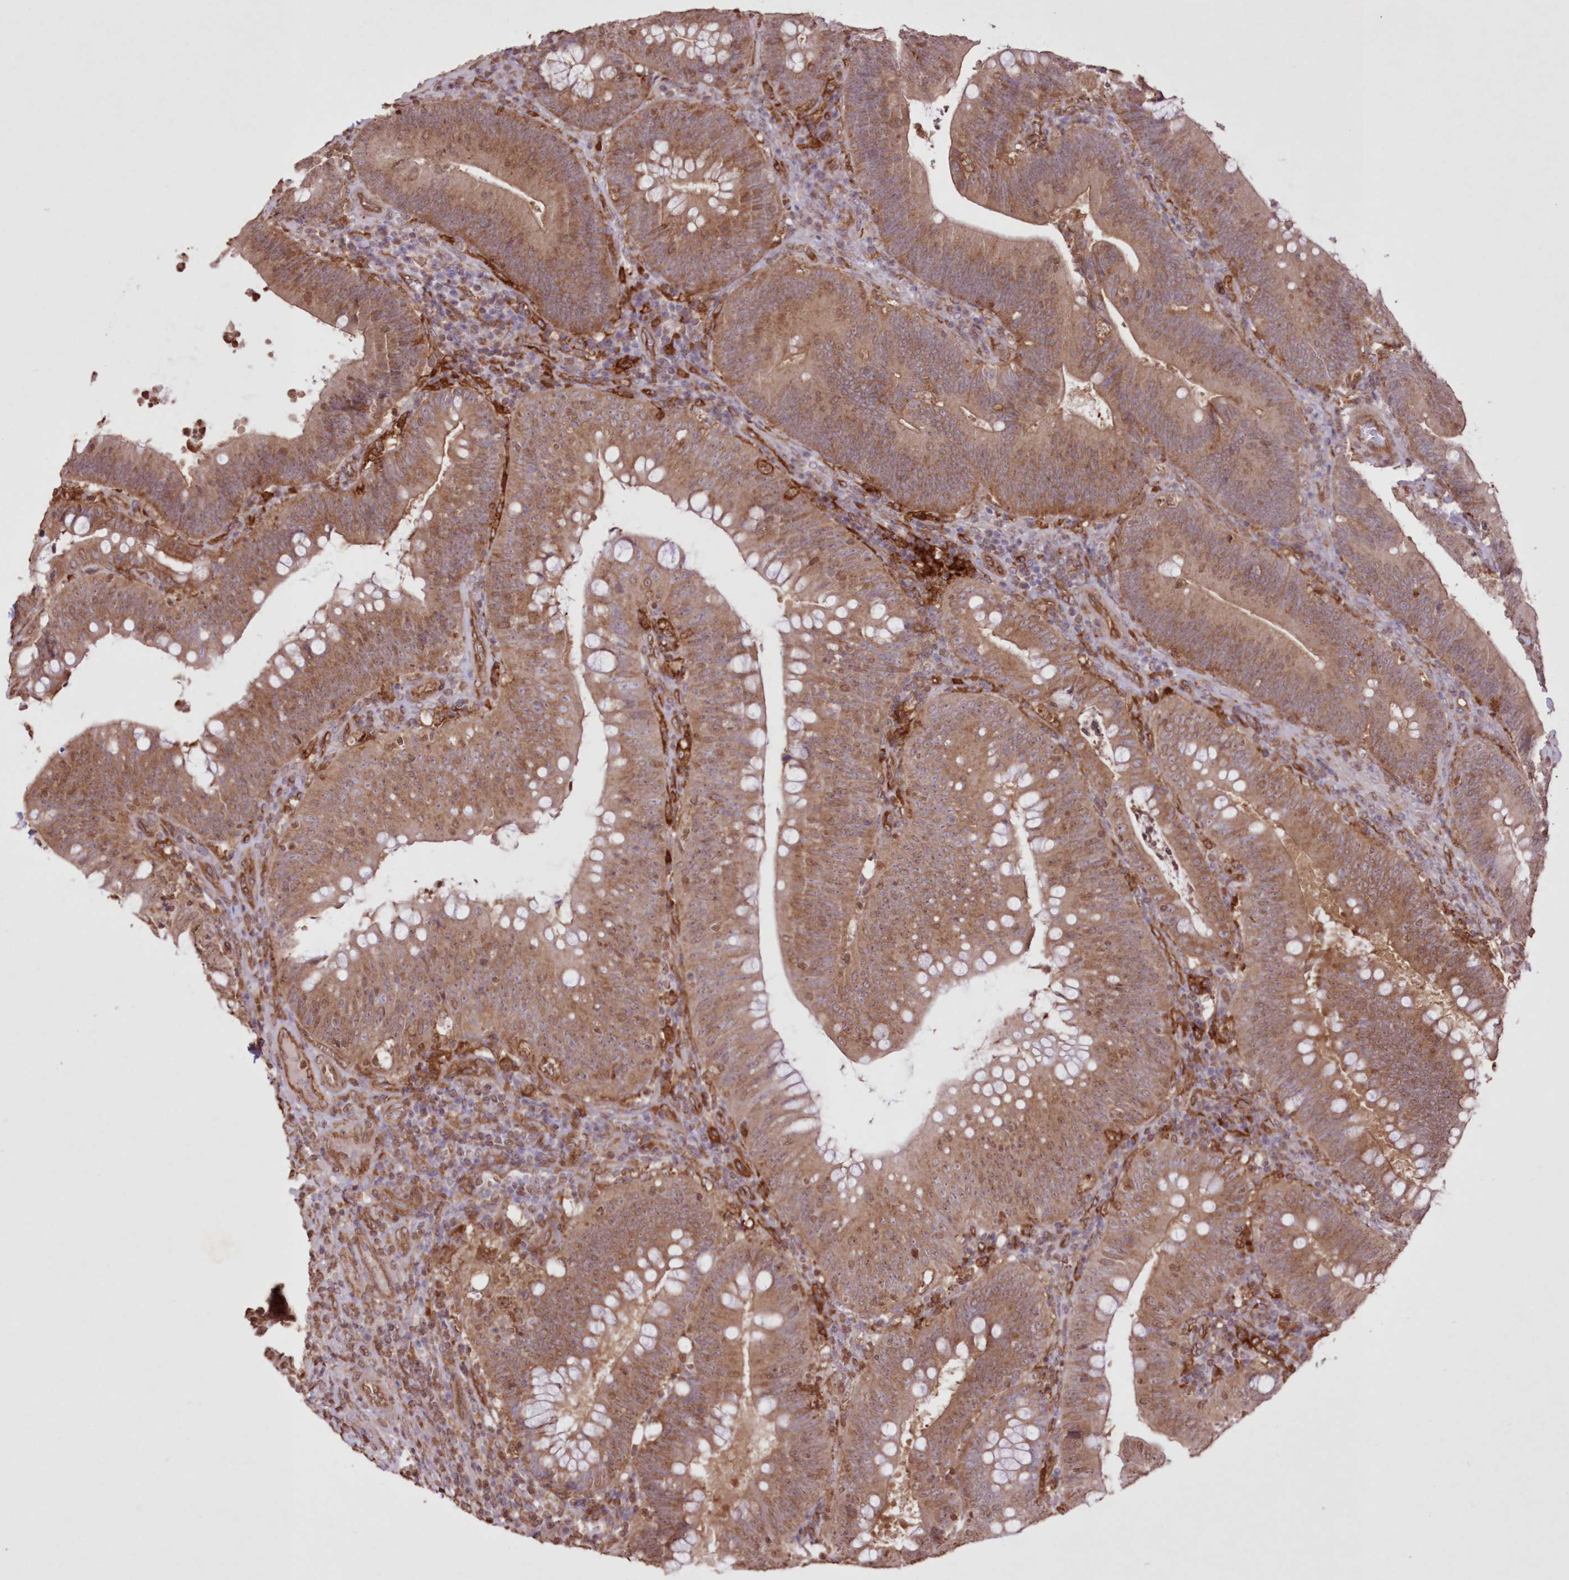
{"staining": {"intensity": "moderate", "quantity": ">75%", "location": "cytoplasmic/membranous,nuclear"}, "tissue": "colorectal cancer", "cell_type": "Tumor cells", "image_type": "cancer", "snomed": [{"axis": "morphology", "description": "Normal tissue, NOS"}, {"axis": "topography", "description": "Colon"}], "caption": "Brown immunohistochemical staining in colorectal cancer displays moderate cytoplasmic/membranous and nuclear staining in approximately >75% of tumor cells.", "gene": "FCHO2", "patient": {"sex": "female", "age": 82}}